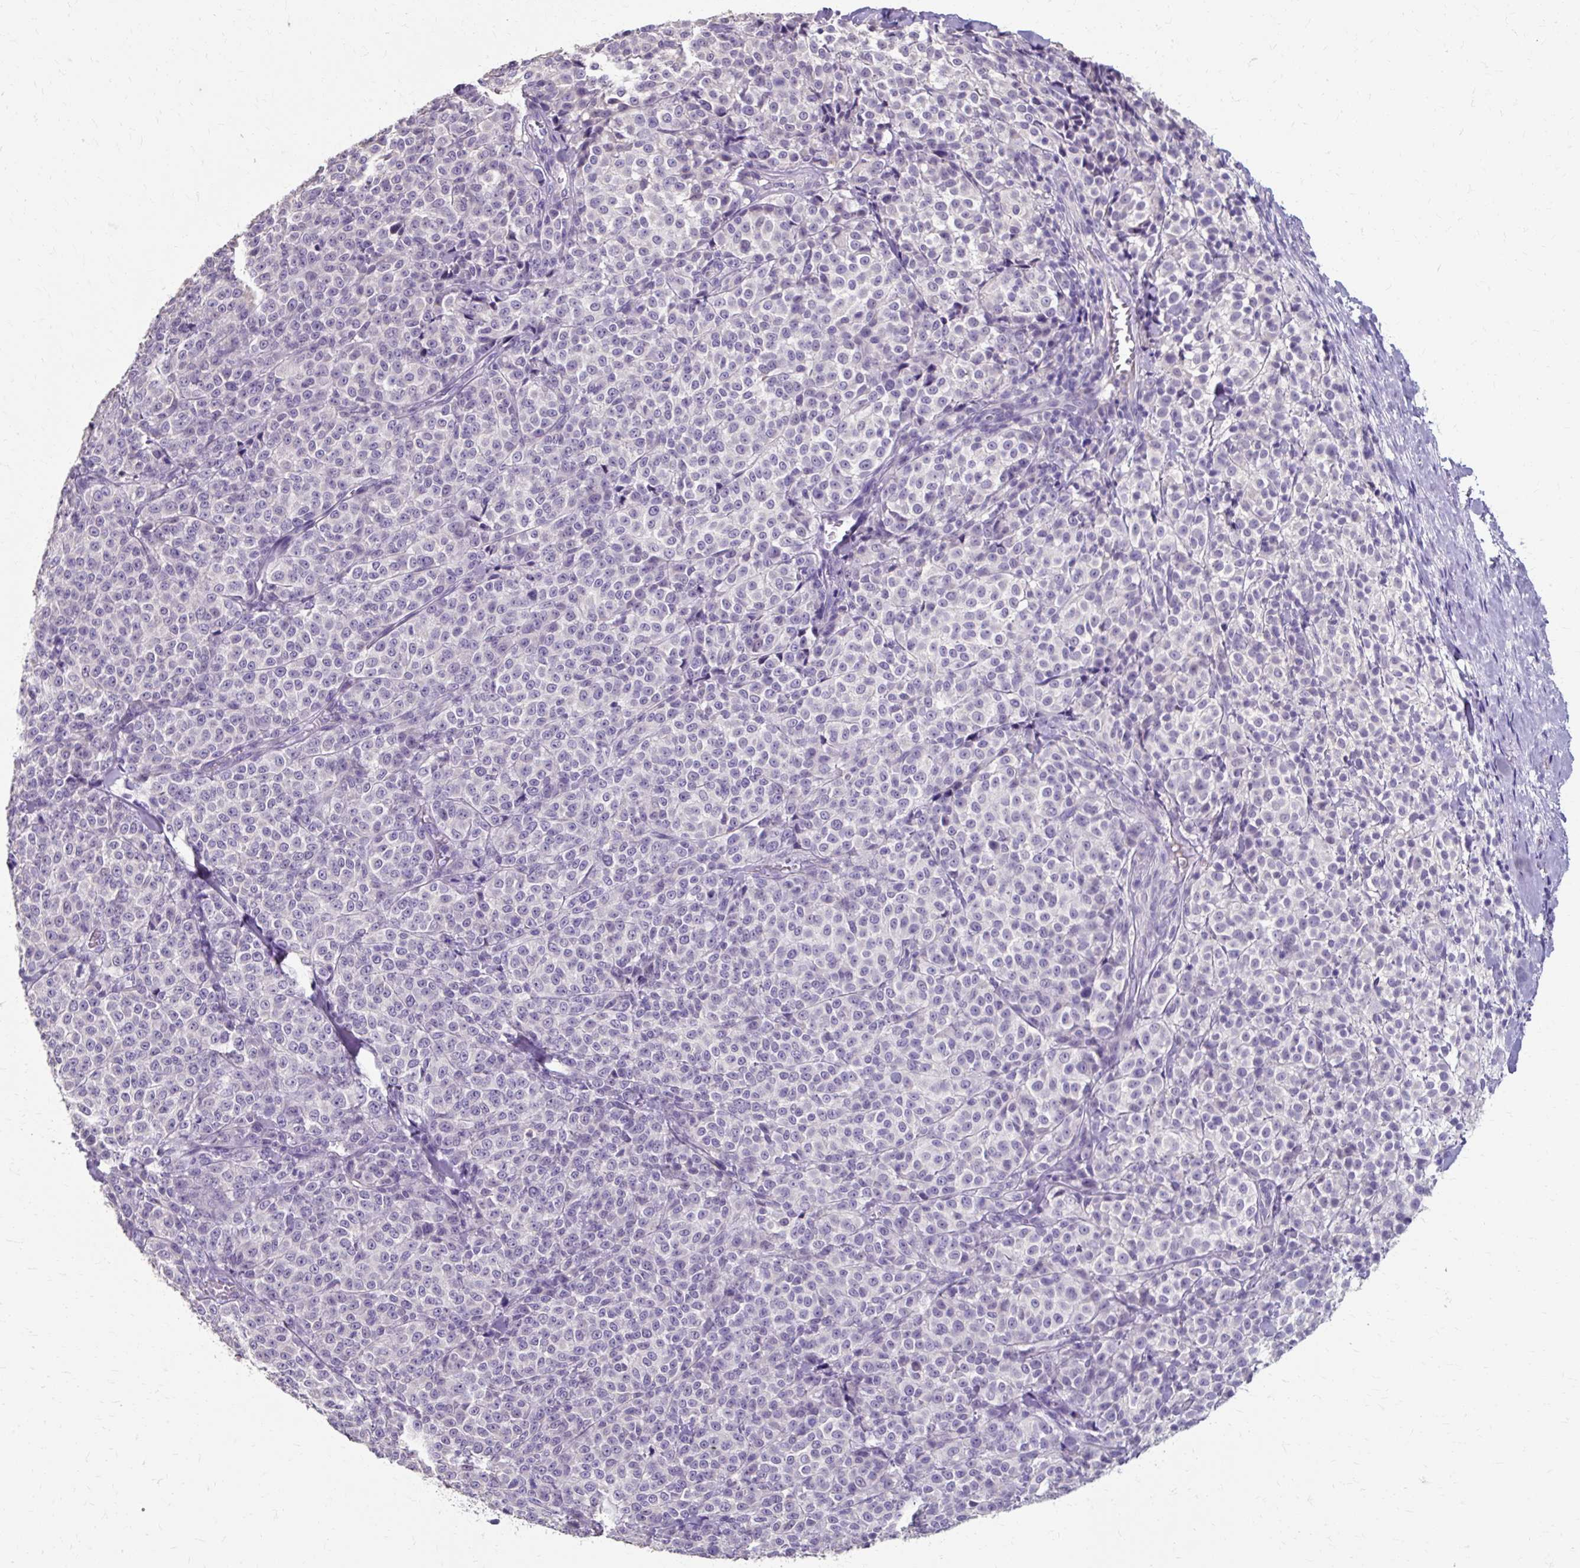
{"staining": {"intensity": "negative", "quantity": "none", "location": "none"}, "tissue": "melanoma", "cell_type": "Tumor cells", "image_type": "cancer", "snomed": [{"axis": "morphology", "description": "Normal tissue, NOS"}, {"axis": "morphology", "description": "Malignant melanoma, NOS"}, {"axis": "topography", "description": "Skin"}], "caption": "This is an immunohistochemistry histopathology image of human melanoma. There is no positivity in tumor cells.", "gene": "KLHL24", "patient": {"sex": "female", "age": 34}}